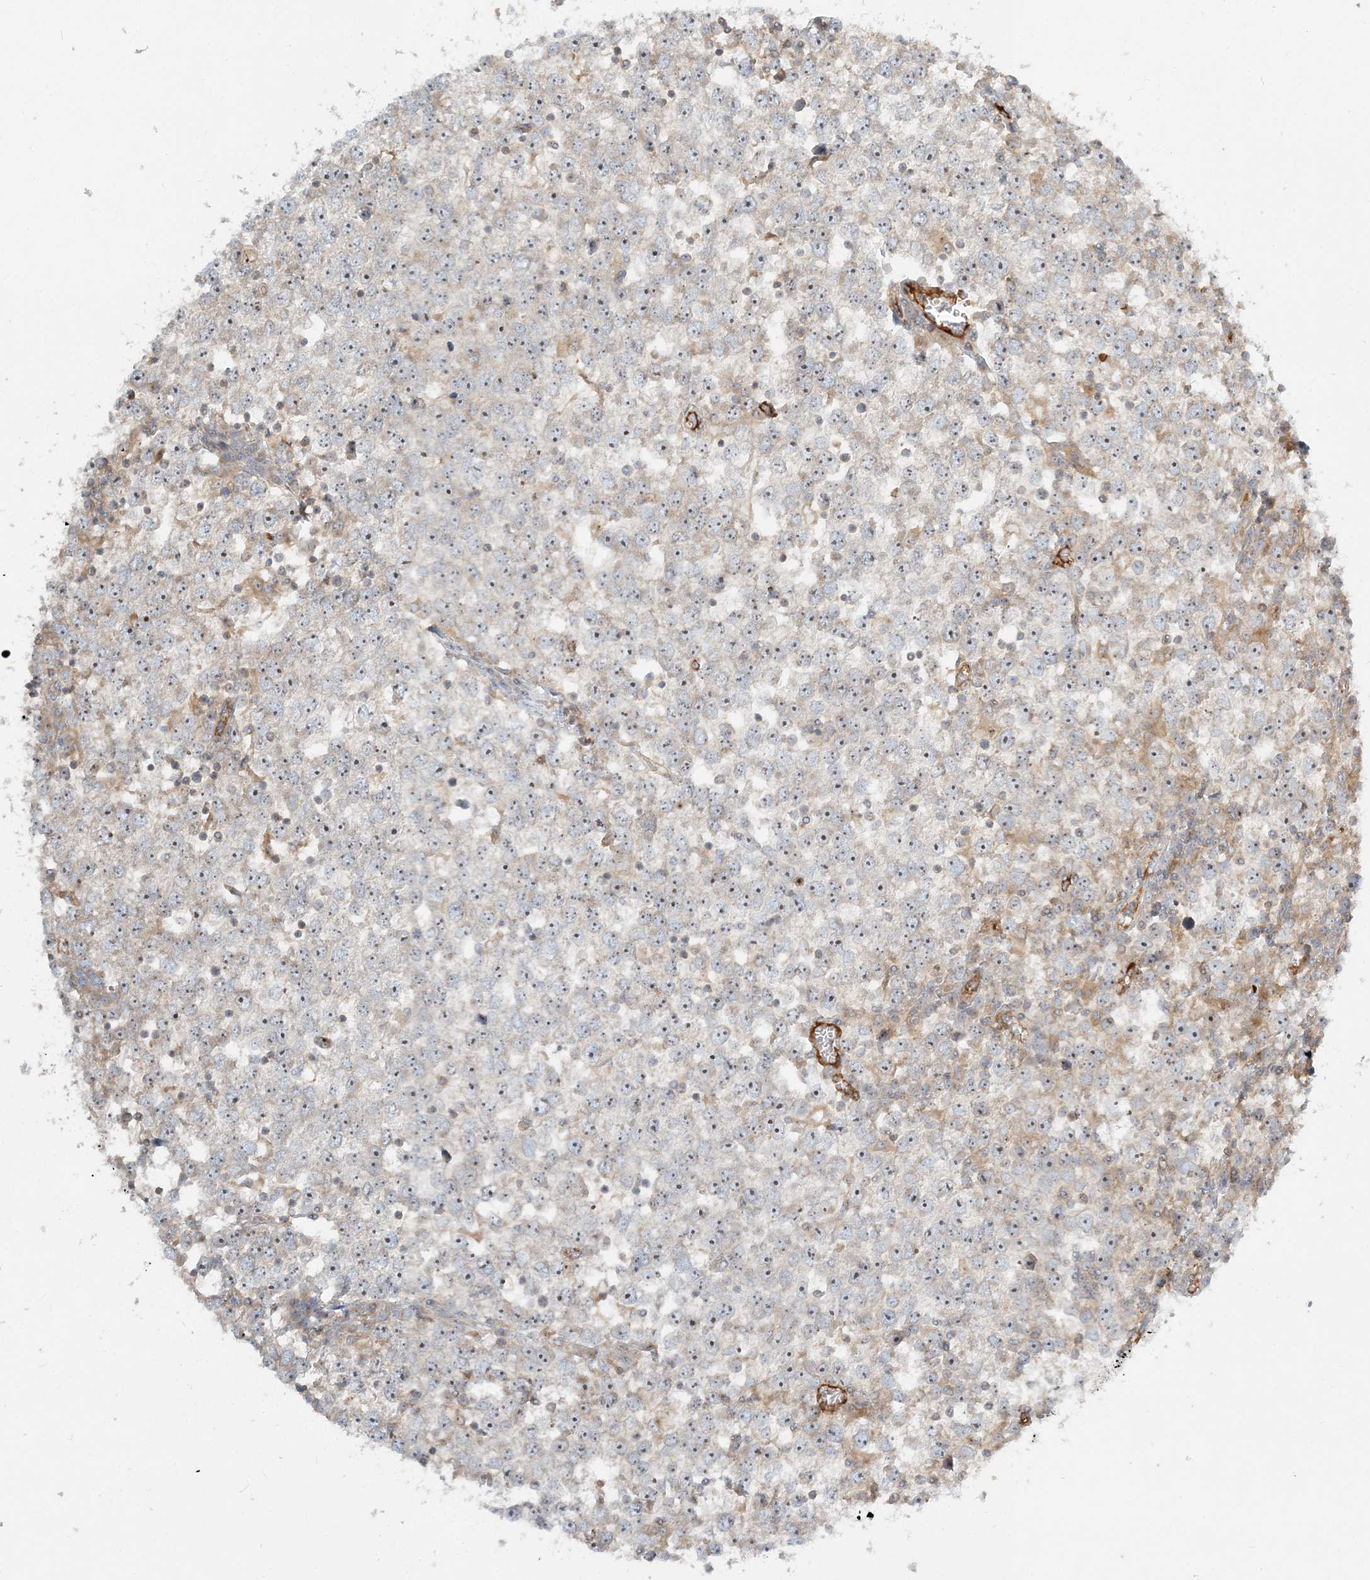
{"staining": {"intensity": "negative", "quantity": "none", "location": "none"}, "tissue": "testis cancer", "cell_type": "Tumor cells", "image_type": "cancer", "snomed": [{"axis": "morphology", "description": "Seminoma, NOS"}, {"axis": "topography", "description": "Testis"}], "caption": "Tumor cells are negative for protein expression in human testis seminoma. Brightfield microscopy of IHC stained with DAB (brown) and hematoxylin (blue), captured at high magnification.", "gene": "AP1AR", "patient": {"sex": "male", "age": 65}}